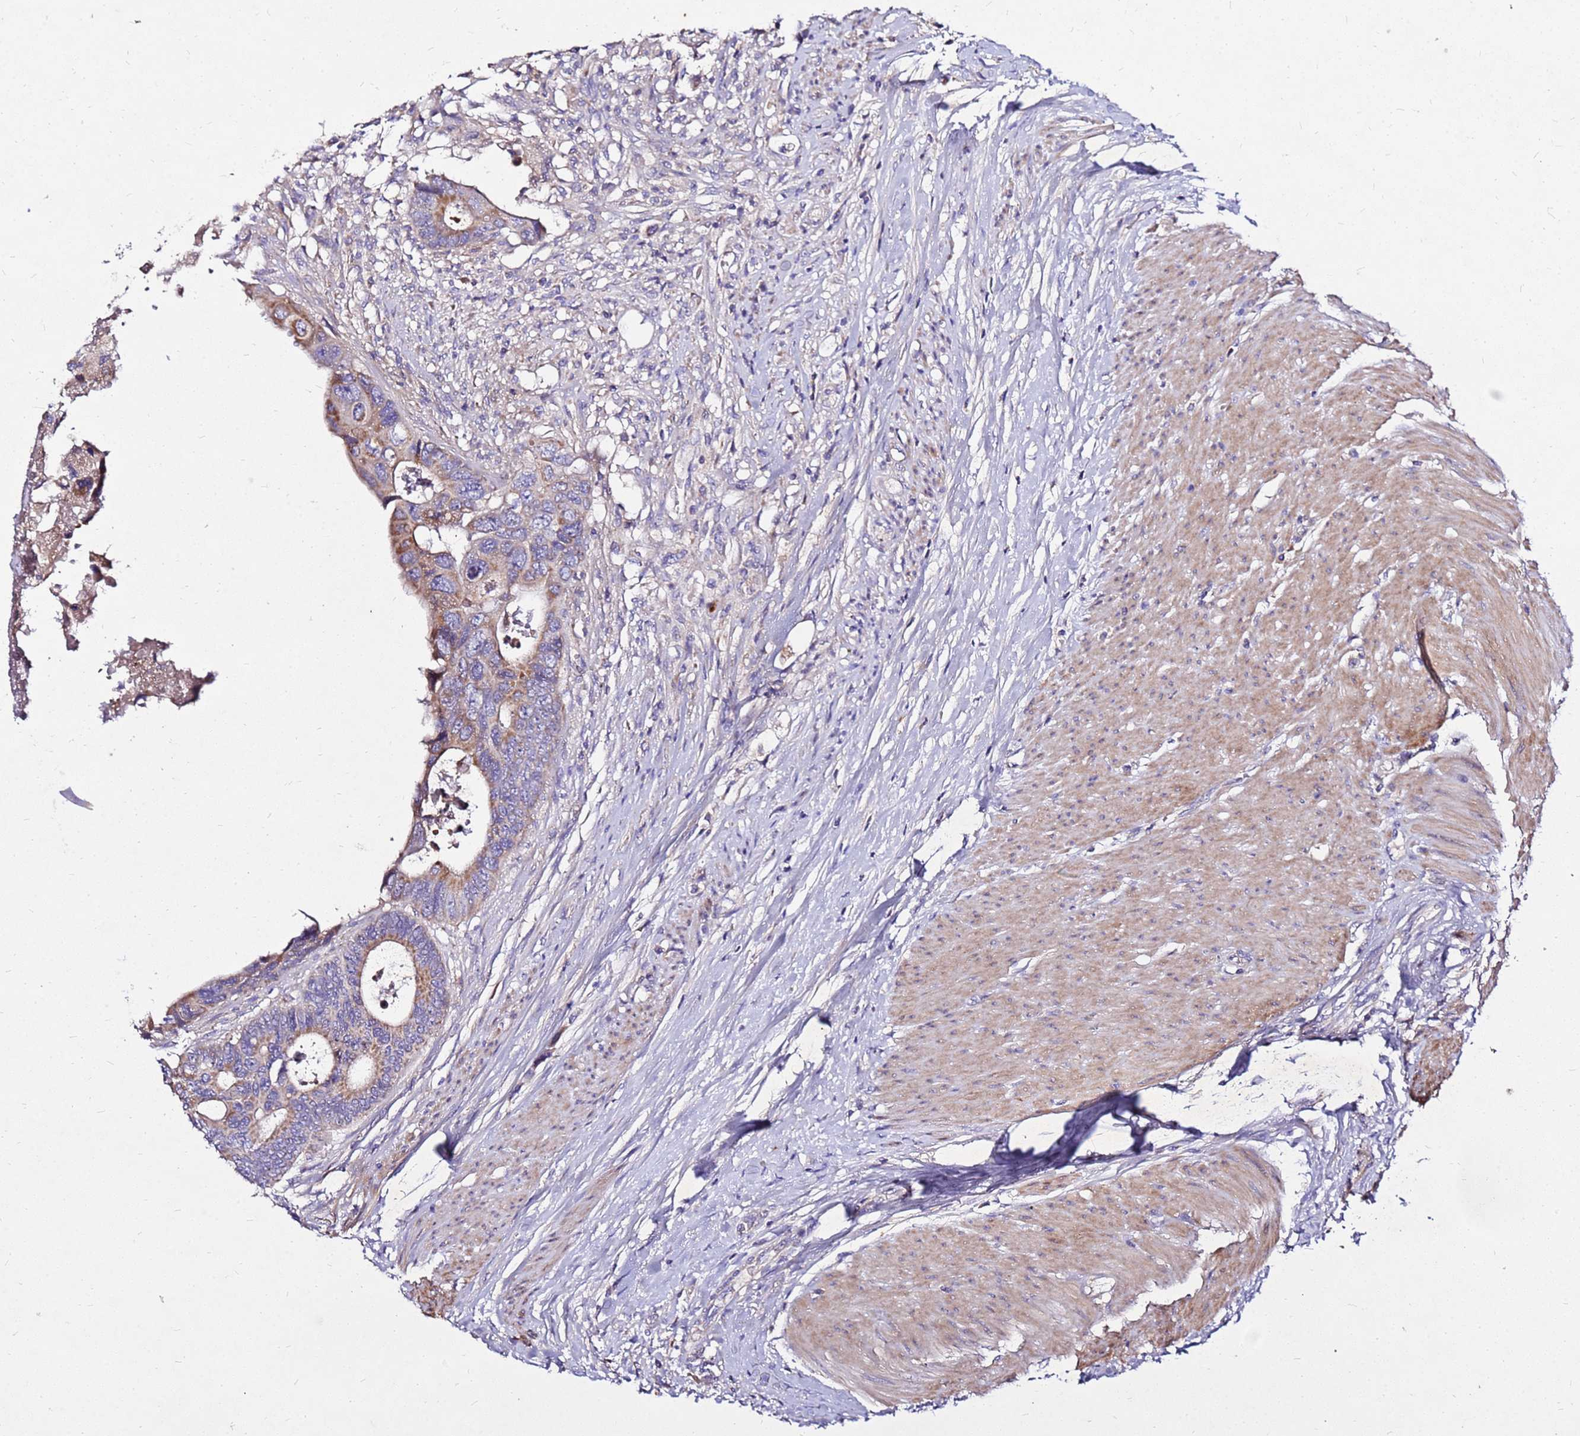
{"staining": {"intensity": "moderate", "quantity": "<25%", "location": "cytoplasmic/membranous"}, "tissue": "colorectal cancer", "cell_type": "Tumor cells", "image_type": "cancer", "snomed": [{"axis": "morphology", "description": "Adenocarcinoma, NOS"}, {"axis": "topography", "description": "Rectum"}], "caption": "Tumor cells exhibit low levels of moderate cytoplasmic/membranous staining in approximately <25% of cells in human adenocarcinoma (colorectal).", "gene": "COX14", "patient": {"sex": "female", "age": 78}}